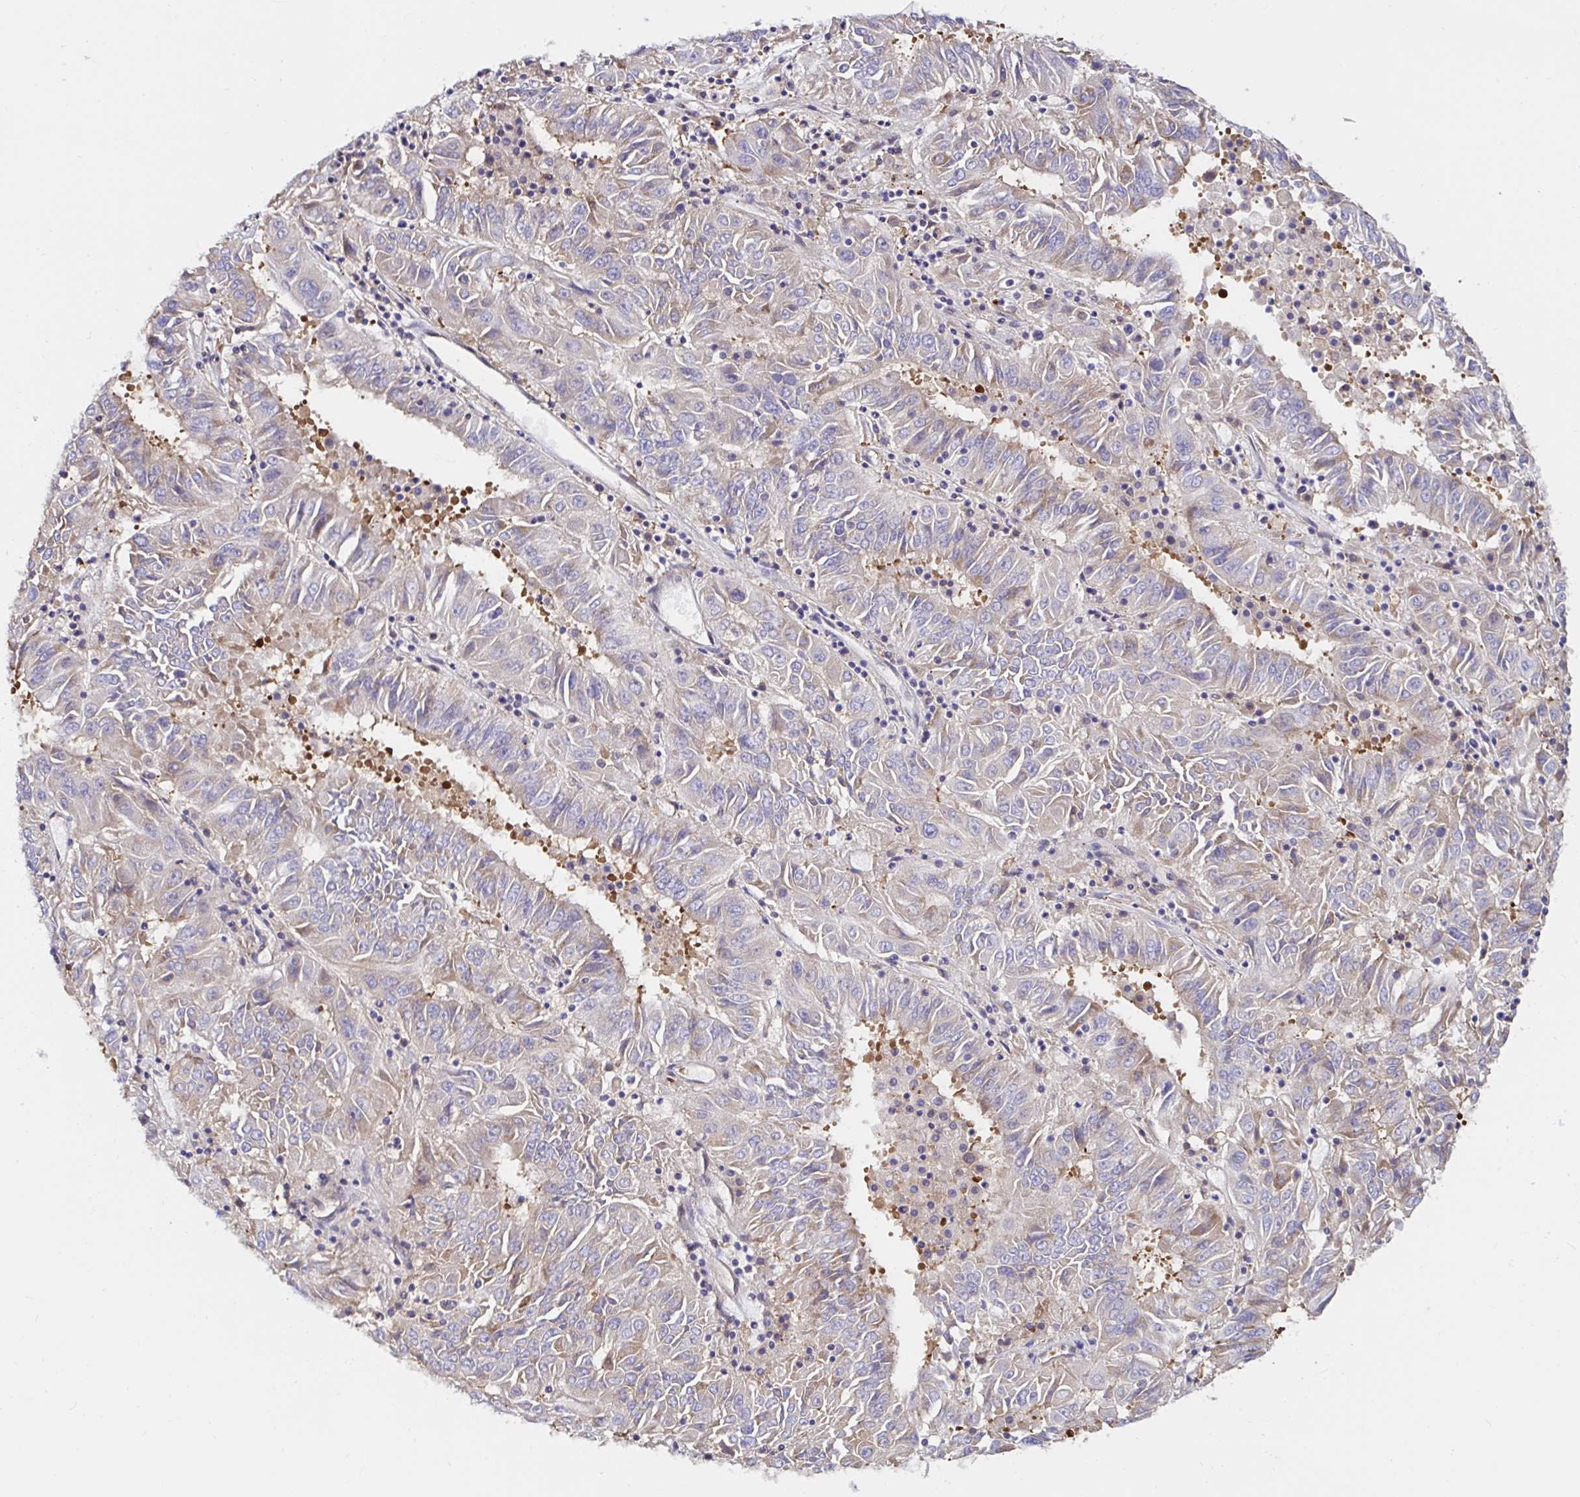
{"staining": {"intensity": "weak", "quantity": "<25%", "location": "cytoplasmic/membranous"}, "tissue": "pancreatic cancer", "cell_type": "Tumor cells", "image_type": "cancer", "snomed": [{"axis": "morphology", "description": "Adenocarcinoma, NOS"}, {"axis": "topography", "description": "Pancreas"}], "caption": "DAB immunohistochemical staining of adenocarcinoma (pancreatic) reveals no significant staining in tumor cells. The staining was performed using DAB to visualize the protein expression in brown, while the nuclei were stained in blue with hematoxylin (Magnification: 20x).", "gene": "RSRP1", "patient": {"sex": "male", "age": 63}}